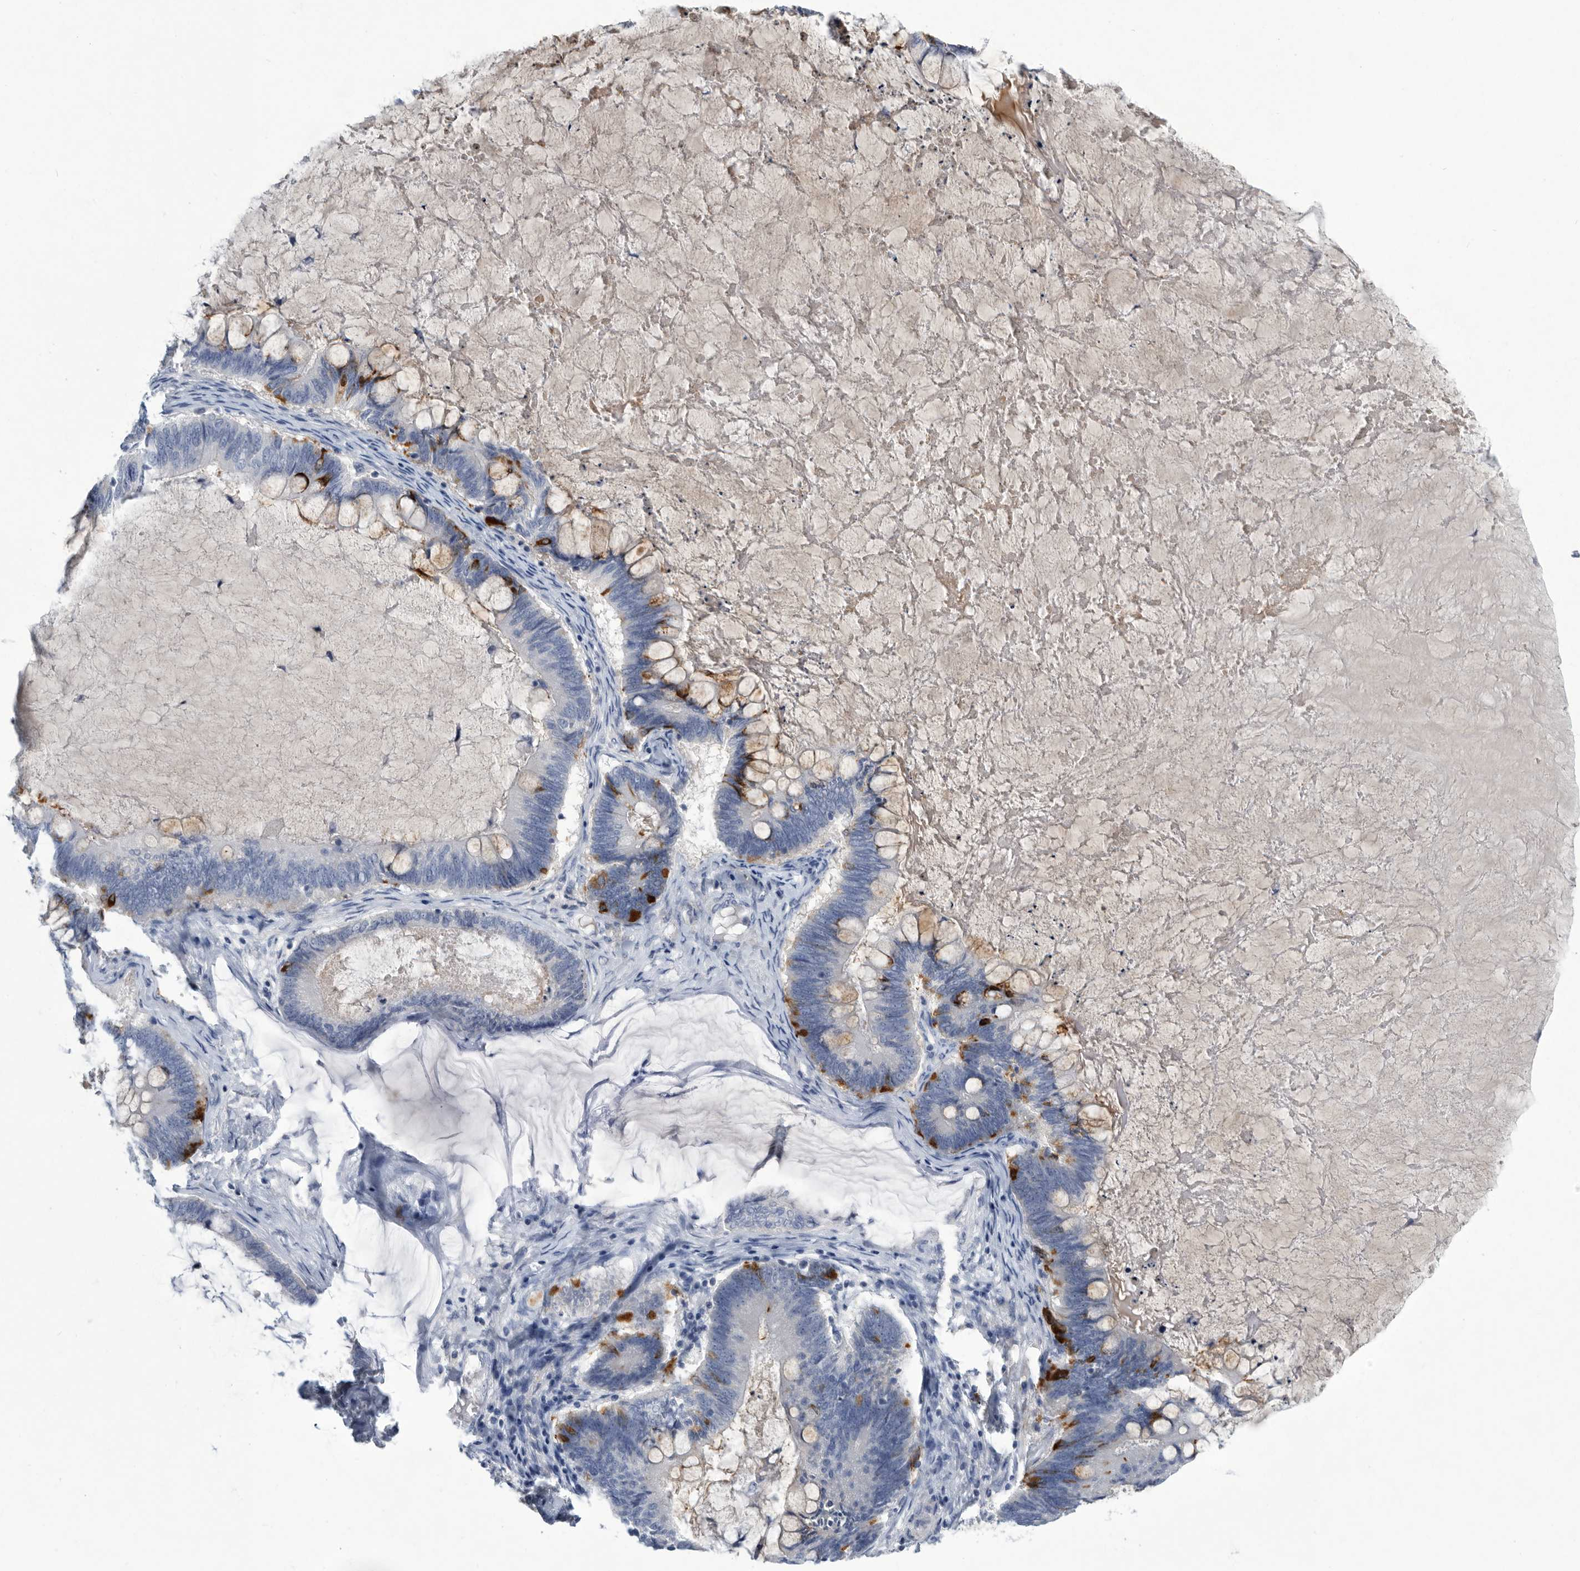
{"staining": {"intensity": "strong", "quantity": "<25%", "location": "cytoplasmic/membranous"}, "tissue": "ovarian cancer", "cell_type": "Tumor cells", "image_type": "cancer", "snomed": [{"axis": "morphology", "description": "Cystadenocarcinoma, mucinous, NOS"}, {"axis": "topography", "description": "Ovary"}], "caption": "A high-resolution histopathology image shows IHC staining of ovarian mucinous cystadenocarcinoma, which displays strong cytoplasmic/membranous staining in approximately <25% of tumor cells.", "gene": "BTBD6", "patient": {"sex": "female", "age": 61}}